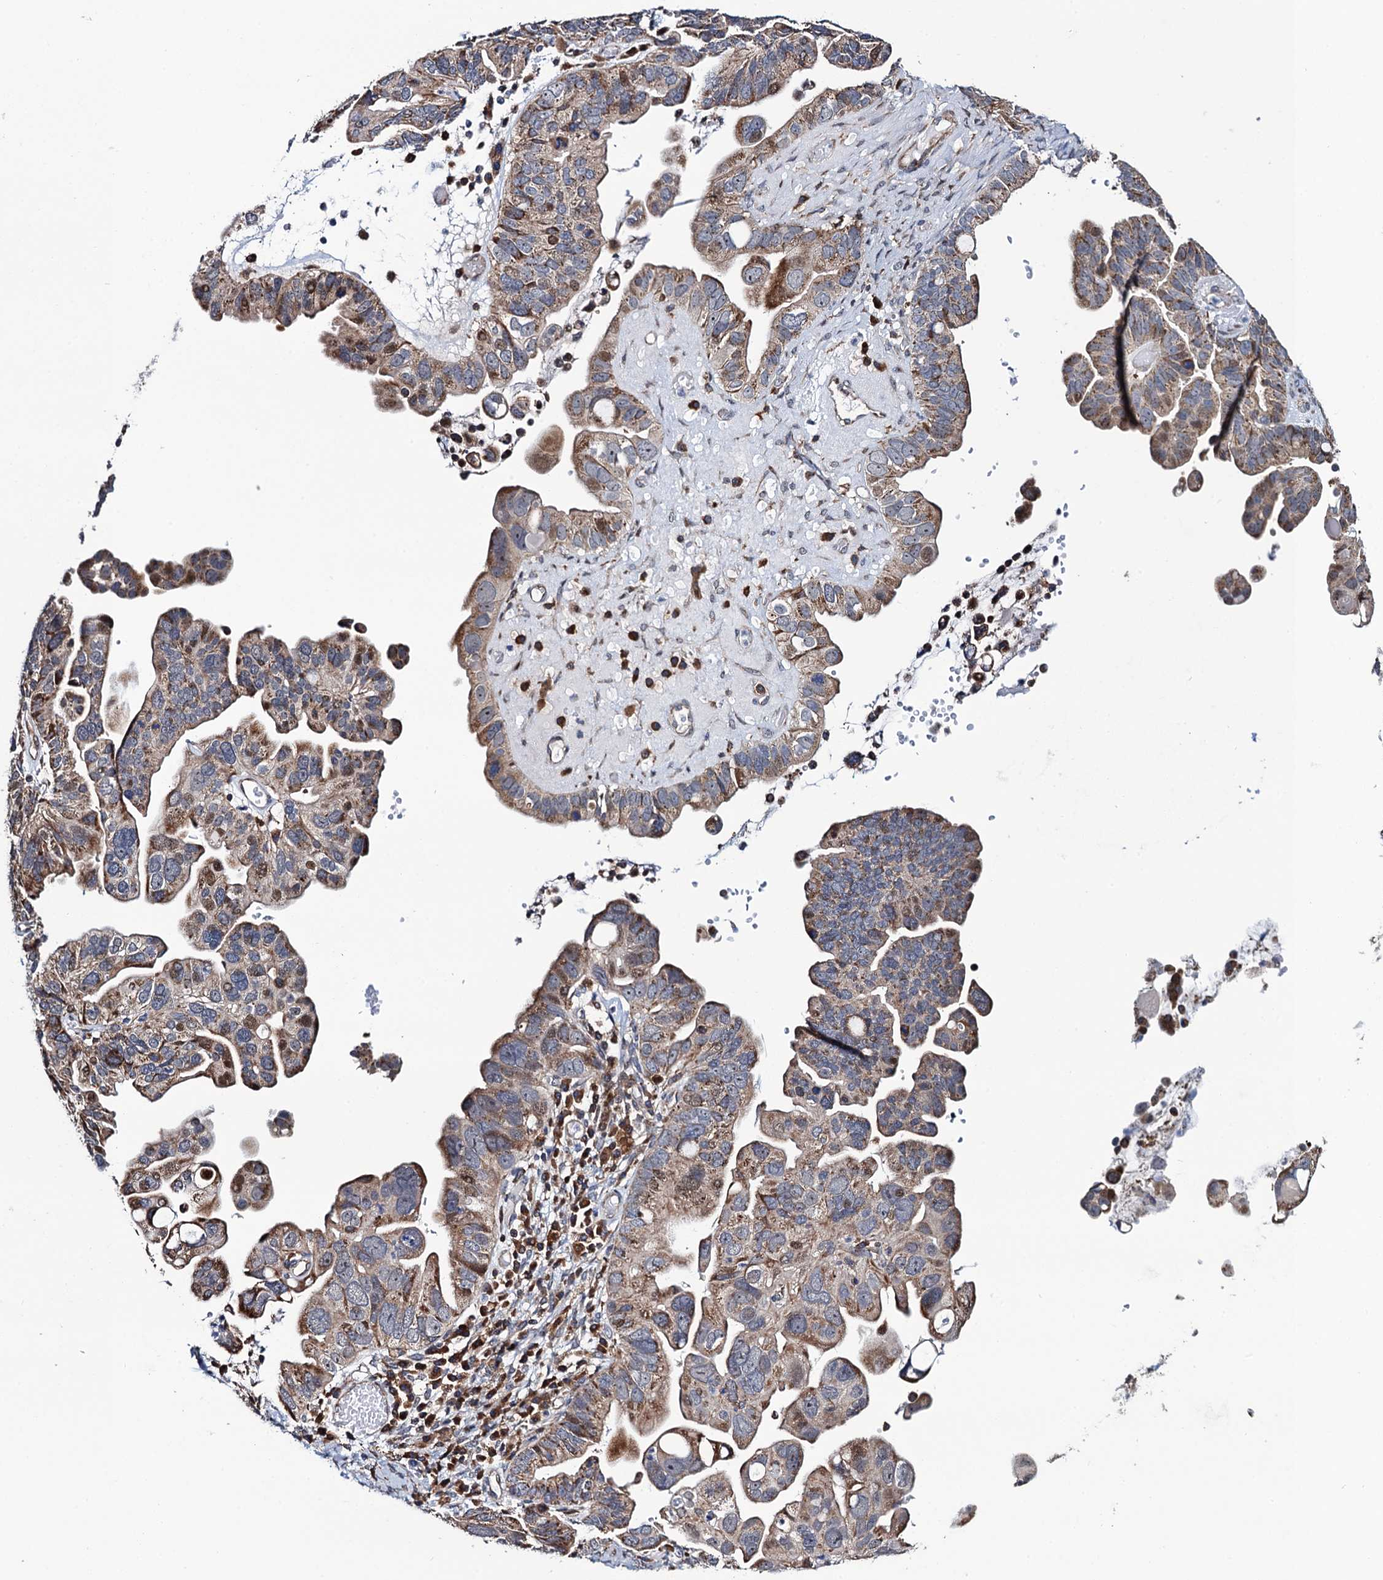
{"staining": {"intensity": "moderate", "quantity": "25%-75%", "location": "cytoplasmic/membranous"}, "tissue": "ovarian cancer", "cell_type": "Tumor cells", "image_type": "cancer", "snomed": [{"axis": "morphology", "description": "Cystadenocarcinoma, serous, NOS"}, {"axis": "topography", "description": "Ovary"}], "caption": "The immunohistochemical stain highlights moderate cytoplasmic/membranous staining in tumor cells of serous cystadenocarcinoma (ovarian) tissue.", "gene": "CCDC102A", "patient": {"sex": "female", "age": 56}}